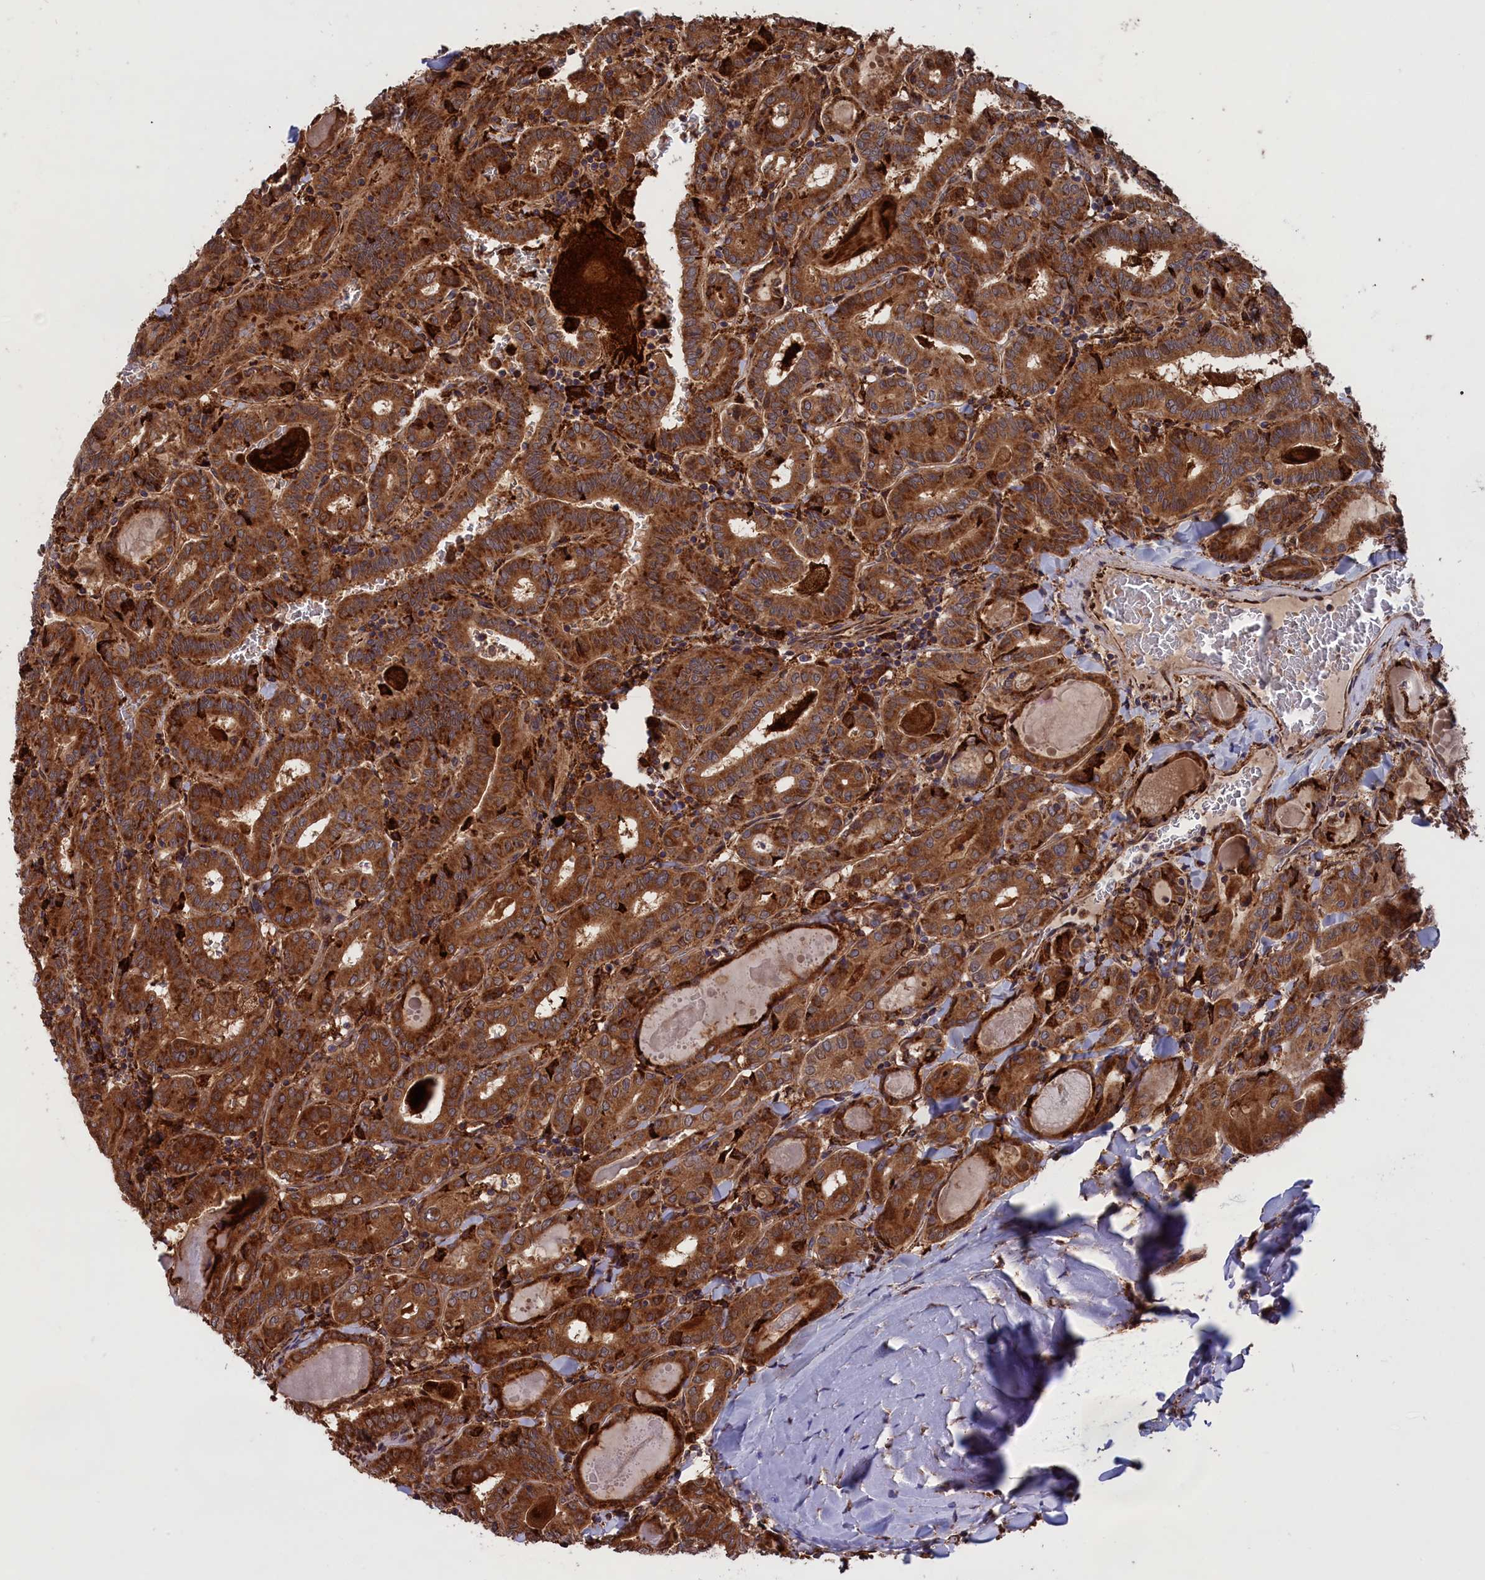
{"staining": {"intensity": "strong", "quantity": ">75%", "location": "cytoplasmic/membranous"}, "tissue": "thyroid cancer", "cell_type": "Tumor cells", "image_type": "cancer", "snomed": [{"axis": "morphology", "description": "Papillary adenocarcinoma, NOS"}, {"axis": "topography", "description": "Thyroid gland"}], "caption": "An immunohistochemistry (IHC) image of tumor tissue is shown. Protein staining in brown labels strong cytoplasmic/membranous positivity in thyroid cancer (papillary adenocarcinoma) within tumor cells.", "gene": "PLA2G4C", "patient": {"sex": "female", "age": 72}}